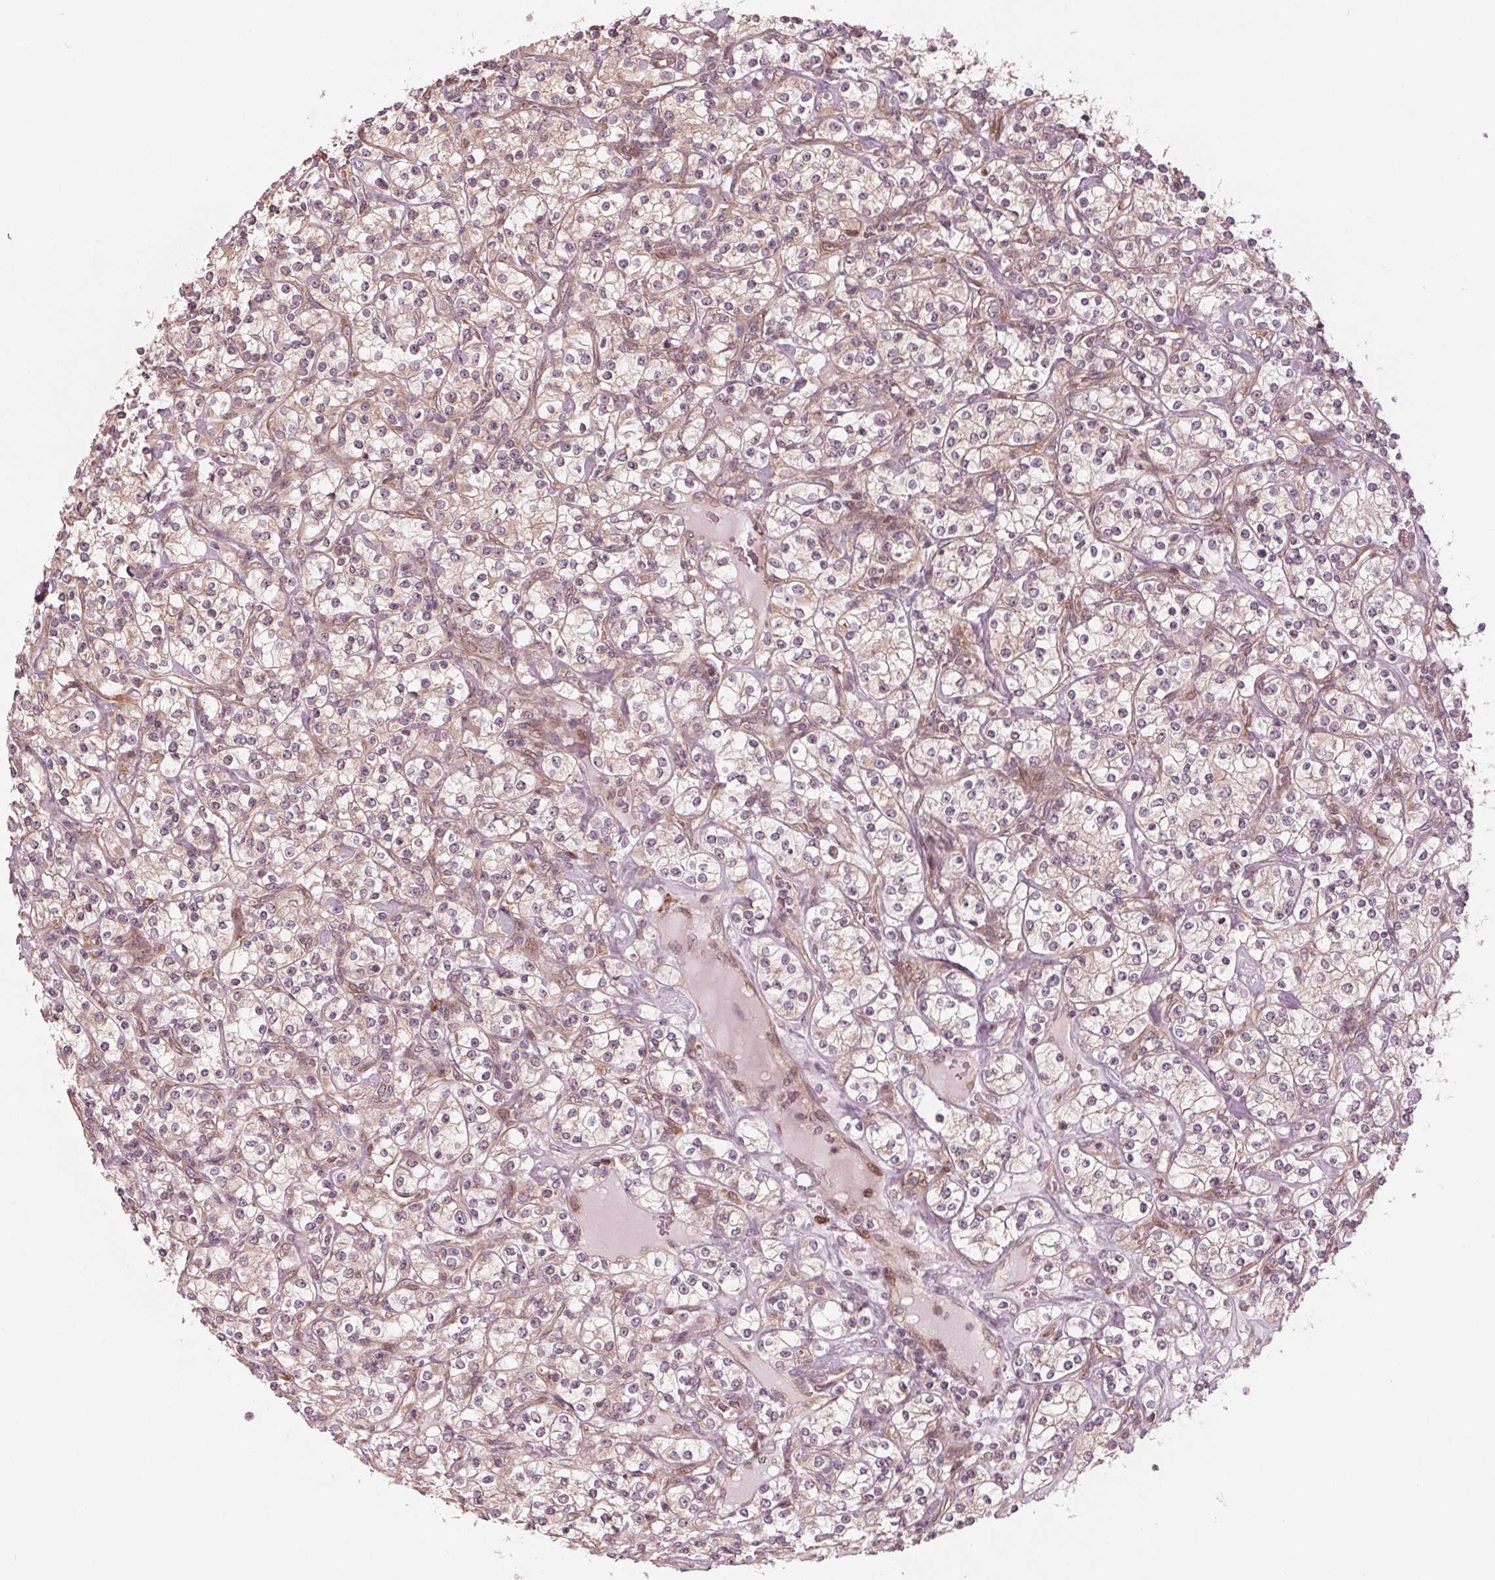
{"staining": {"intensity": "negative", "quantity": "none", "location": "none"}, "tissue": "renal cancer", "cell_type": "Tumor cells", "image_type": "cancer", "snomed": [{"axis": "morphology", "description": "Adenocarcinoma, NOS"}, {"axis": "topography", "description": "Kidney"}], "caption": "Renal cancer (adenocarcinoma) was stained to show a protein in brown. There is no significant staining in tumor cells.", "gene": "CMIP", "patient": {"sex": "male", "age": 77}}